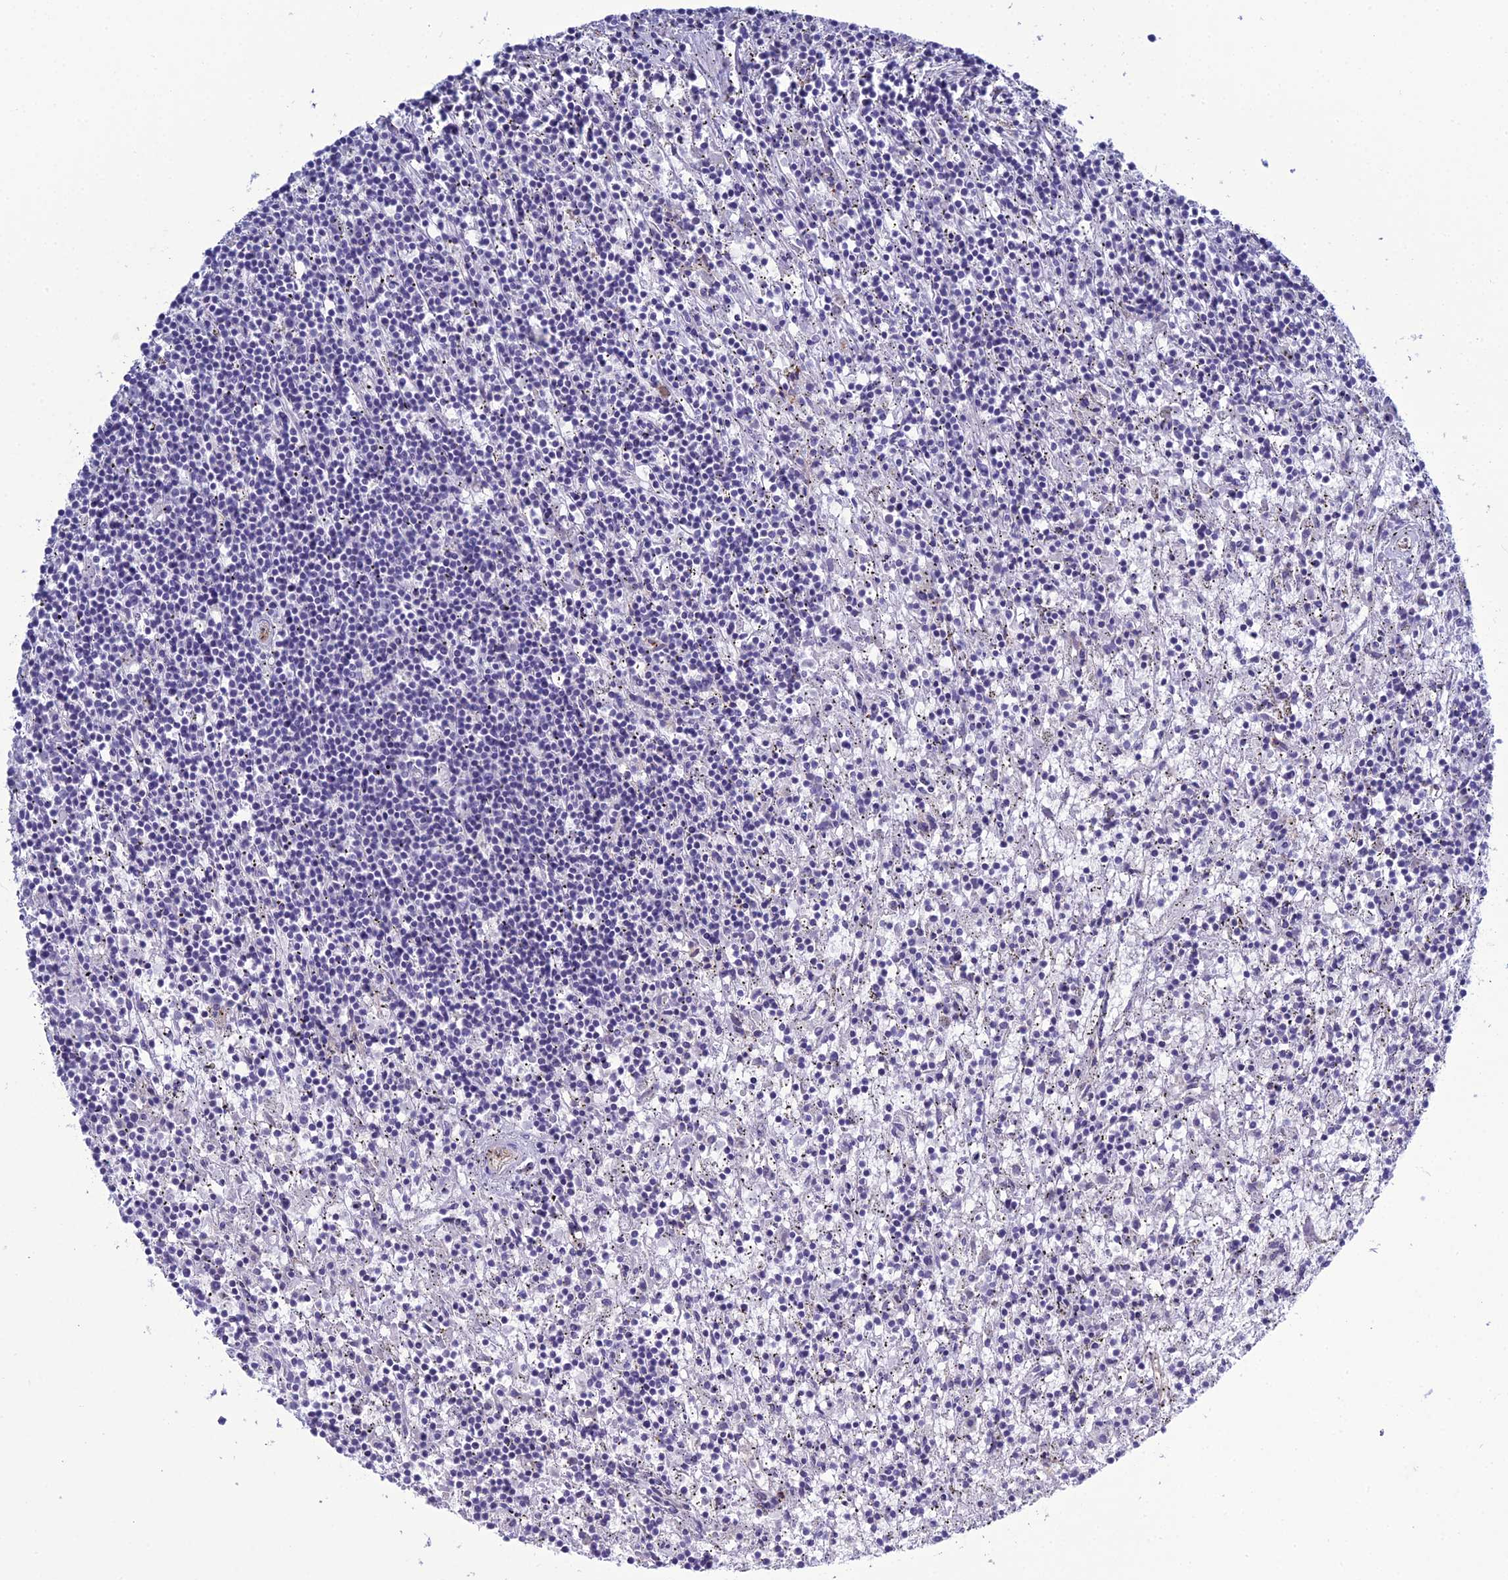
{"staining": {"intensity": "negative", "quantity": "none", "location": "none"}, "tissue": "lymphoma", "cell_type": "Tumor cells", "image_type": "cancer", "snomed": [{"axis": "morphology", "description": "Malignant lymphoma, non-Hodgkin's type, Low grade"}, {"axis": "topography", "description": "Spleen"}], "caption": "Immunohistochemical staining of malignant lymphoma, non-Hodgkin's type (low-grade) displays no significant expression in tumor cells.", "gene": "ACE", "patient": {"sex": "male", "age": 76}}